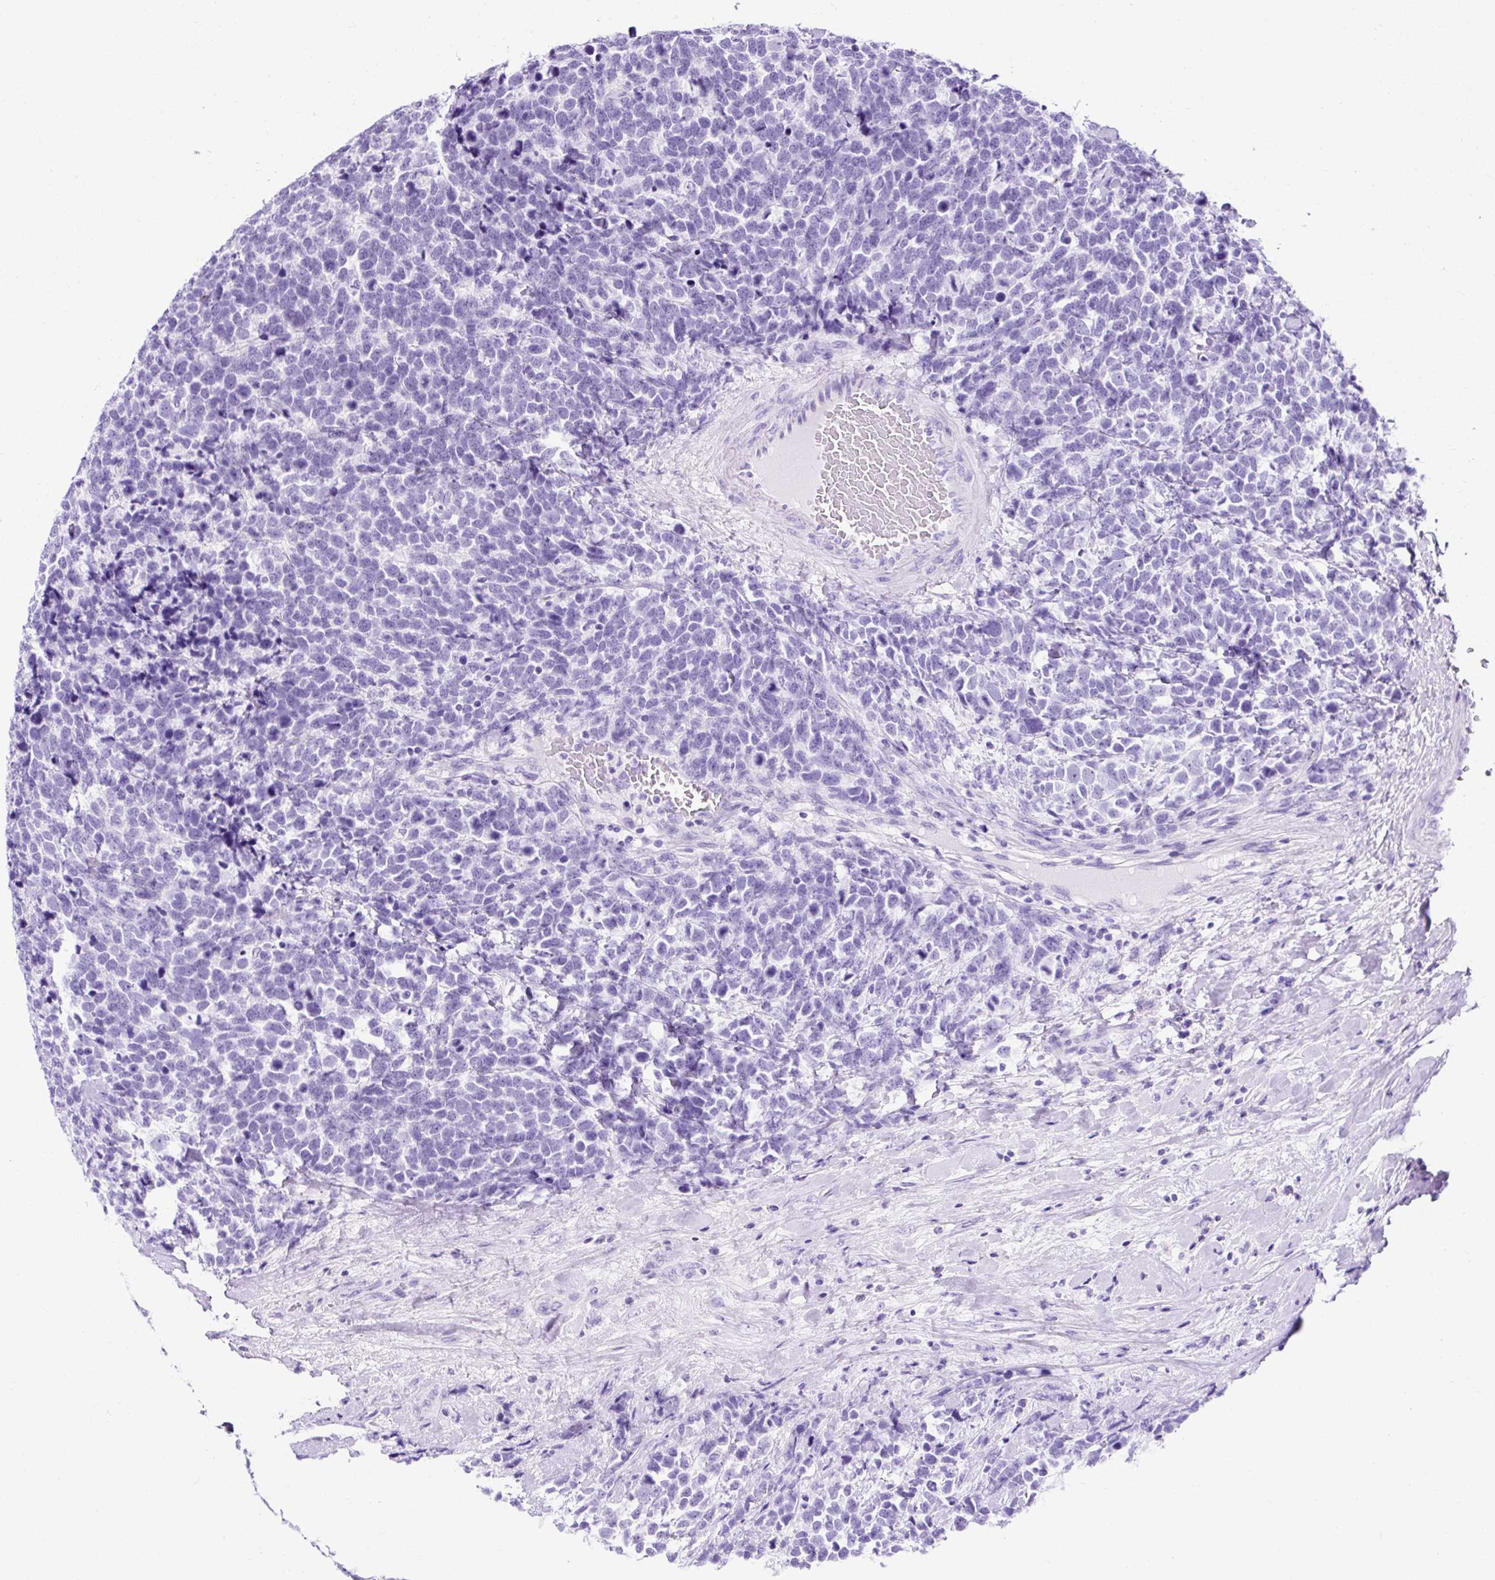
{"staining": {"intensity": "negative", "quantity": "none", "location": "none"}, "tissue": "urothelial cancer", "cell_type": "Tumor cells", "image_type": "cancer", "snomed": [{"axis": "morphology", "description": "Urothelial carcinoma, High grade"}, {"axis": "topography", "description": "Urinary bladder"}], "caption": "High-grade urothelial carcinoma stained for a protein using IHC shows no positivity tumor cells.", "gene": "KRT12", "patient": {"sex": "female", "age": 82}}